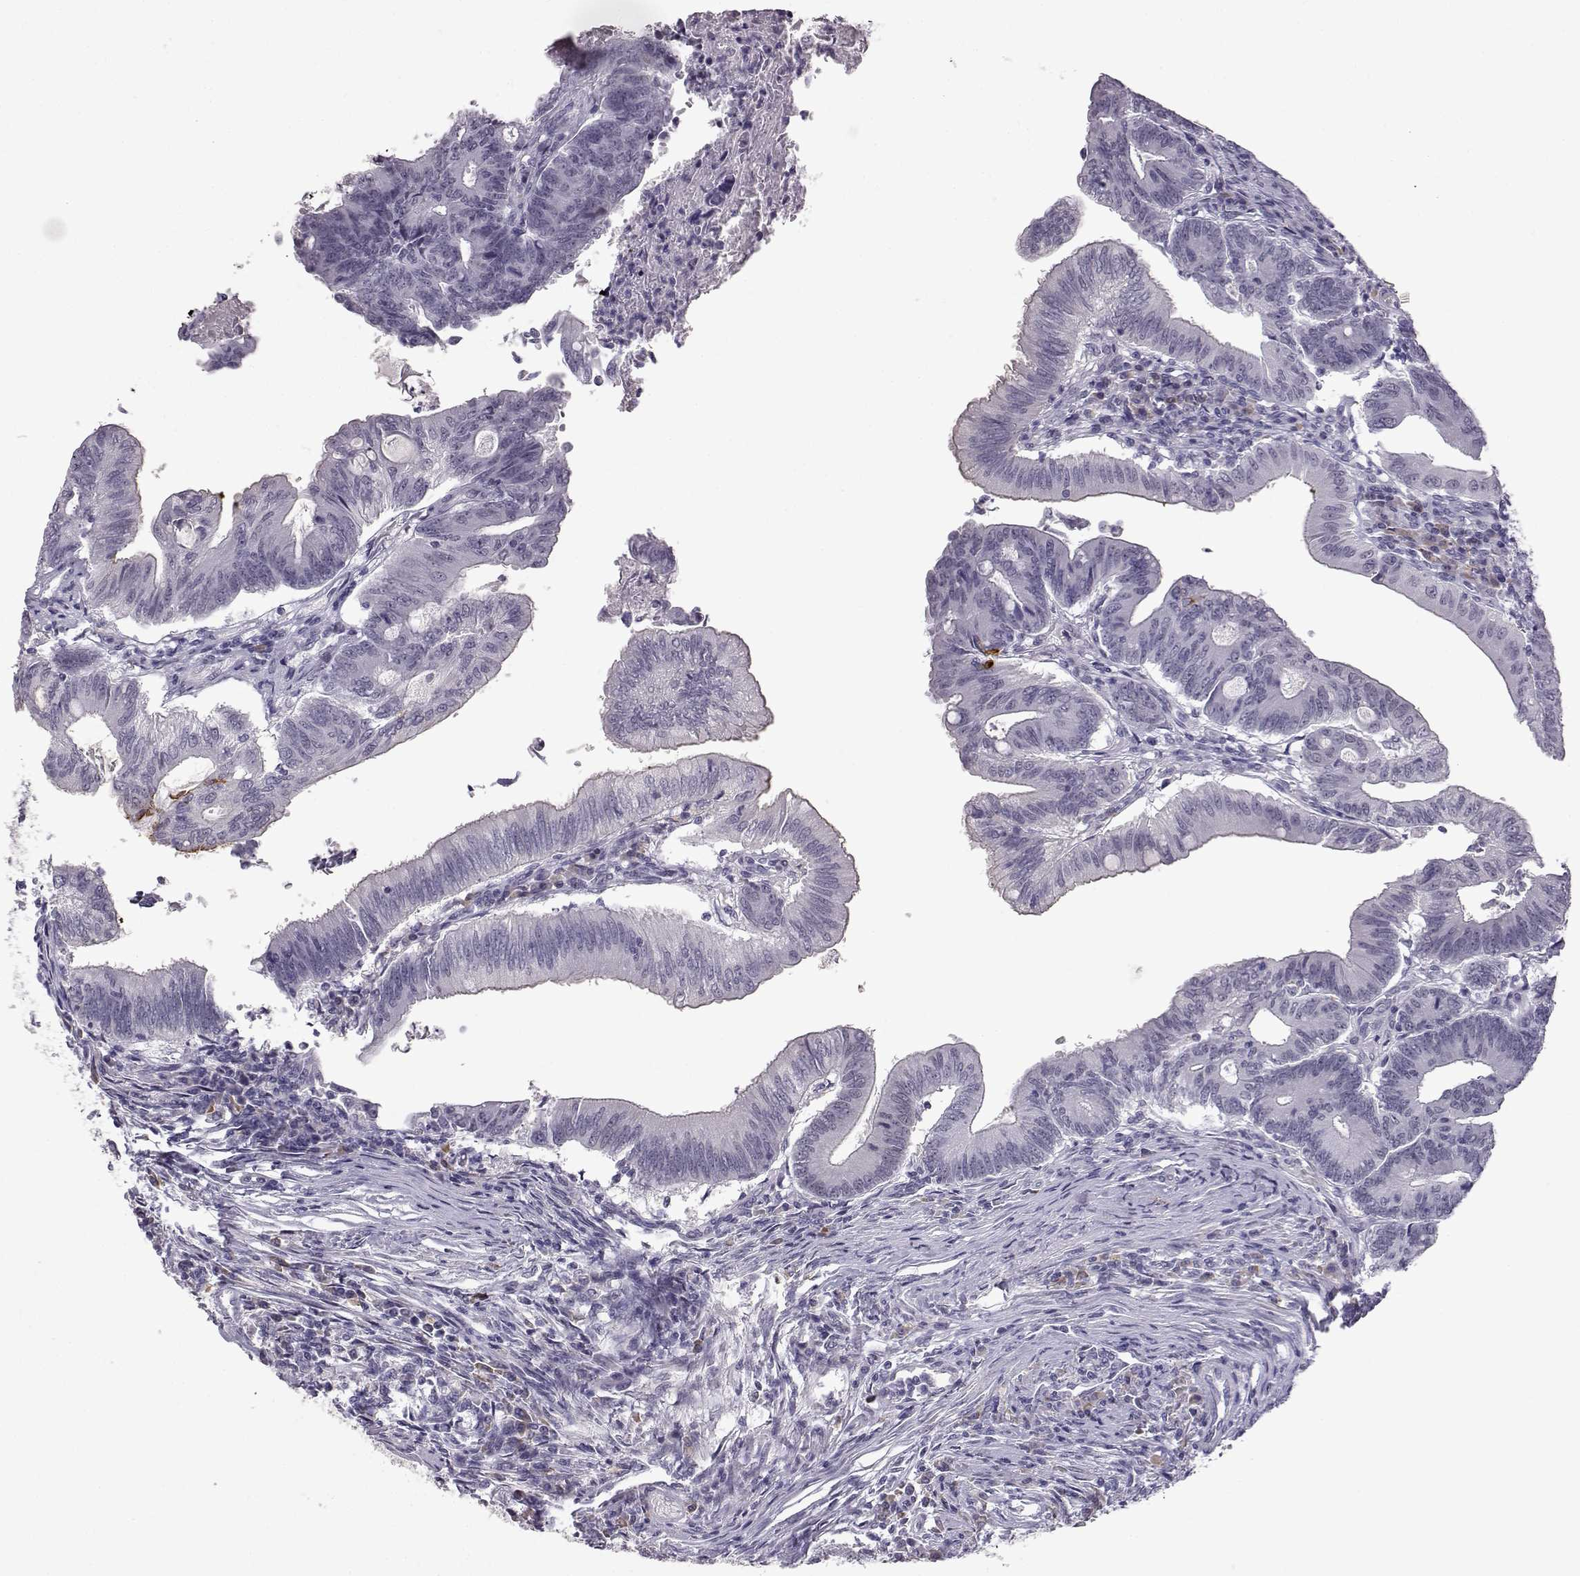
{"staining": {"intensity": "negative", "quantity": "none", "location": "none"}, "tissue": "colorectal cancer", "cell_type": "Tumor cells", "image_type": "cancer", "snomed": [{"axis": "morphology", "description": "Adenocarcinoma, NOS"}, {"axis": "topography", "description": "Colon"}], "caption": "Human adenocarcinoma (colorectal) stained for a protein using immunohistochemistry demonstrates no positivity in tumor cells.", "gene": "VGF", "patient": {"sex": "female", "age": 70}}